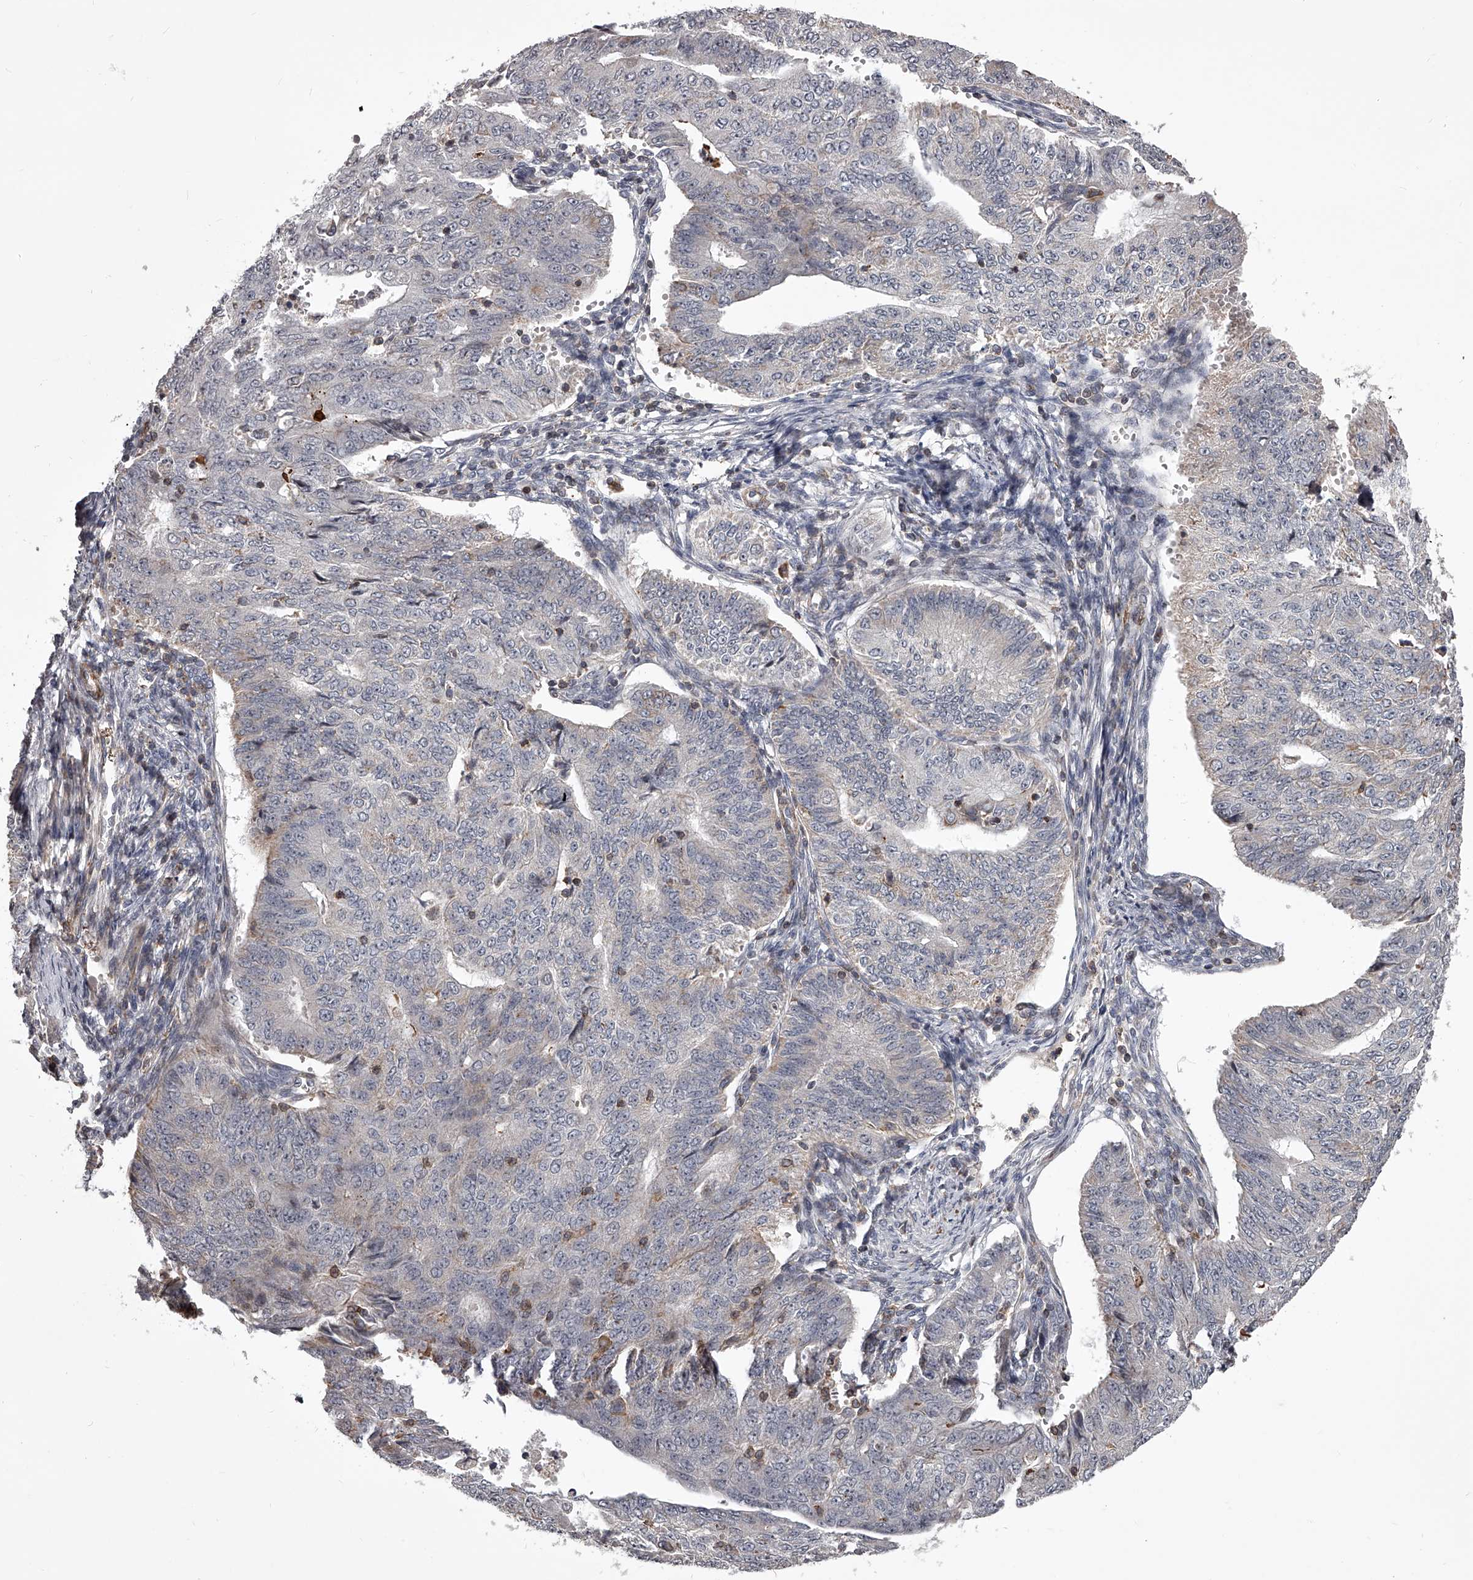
{"staining": {"intensity": "negative", "quantity": "none", "location": "none"}, "tissue": "endometrial cancer", "cell_type": "Tumor cells", "image_type": "cancer", "snomed": [{"axis": "morphology", "description": "Adenocarcinoma, NOS"}, {"axis": "topography", "description": "Endometrium"}], "caption": "The immunohistochemistry micrograph has no significant expression in tumor cells of endometrial cancer tissue.", "gene": "RRP36", "patient": {"sex": "female", "age": 32}}